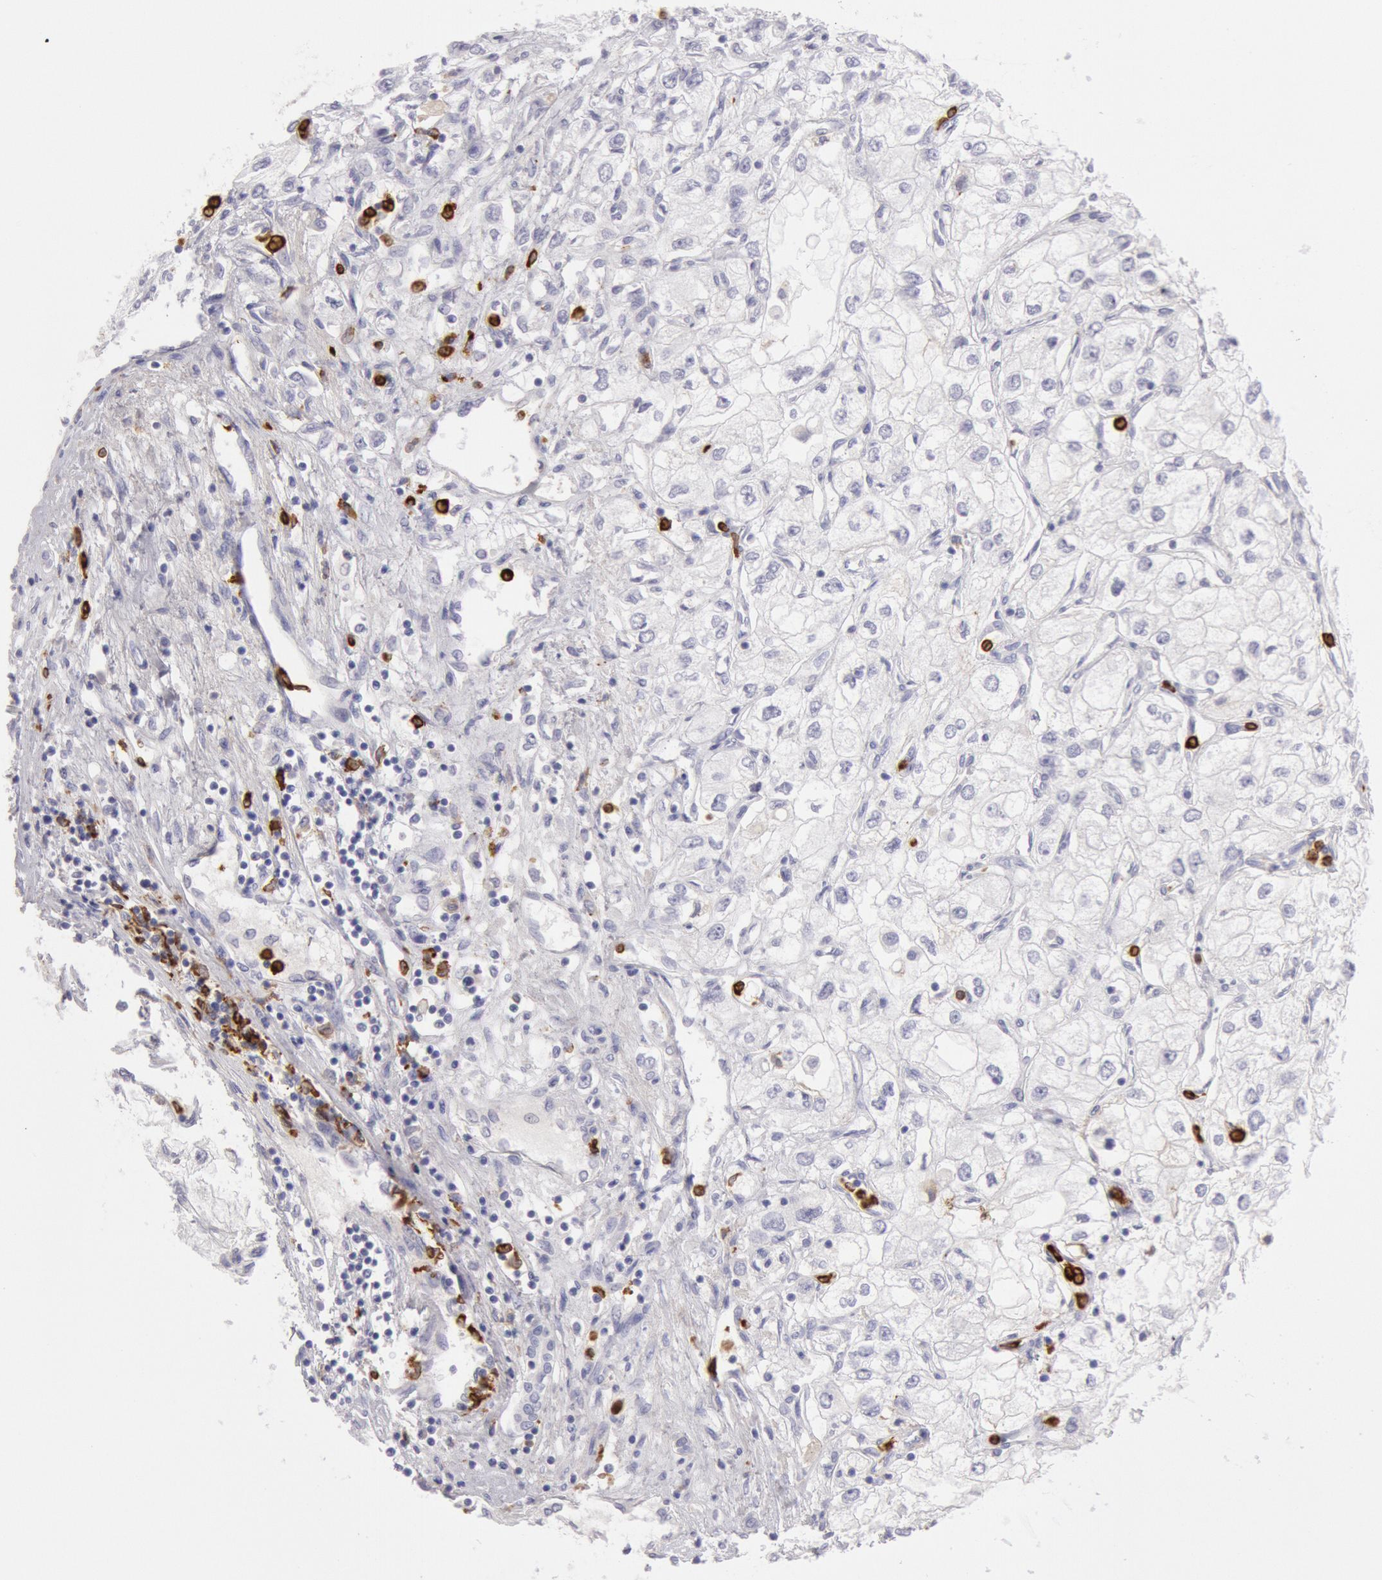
{"staining": {"intensity": "negative", "quantity": "none", "location": "none"}, "tissue": "renal cancer", "cell_type": "Tumor cells", "image_type": "cancer", "snomed": [{"axis": "morphology", "description": "Adenocarcinoma, NOS"}, {"axis": "topography", "description": "Kidney"}], "caption": "Human renal cancer (adenocarcinoma) stained for a protein using immunohistochemistry demonstrates no positivity in tumor cells.", "gene": "FCN1", "patient": {"sex": "male", "age": 57}}